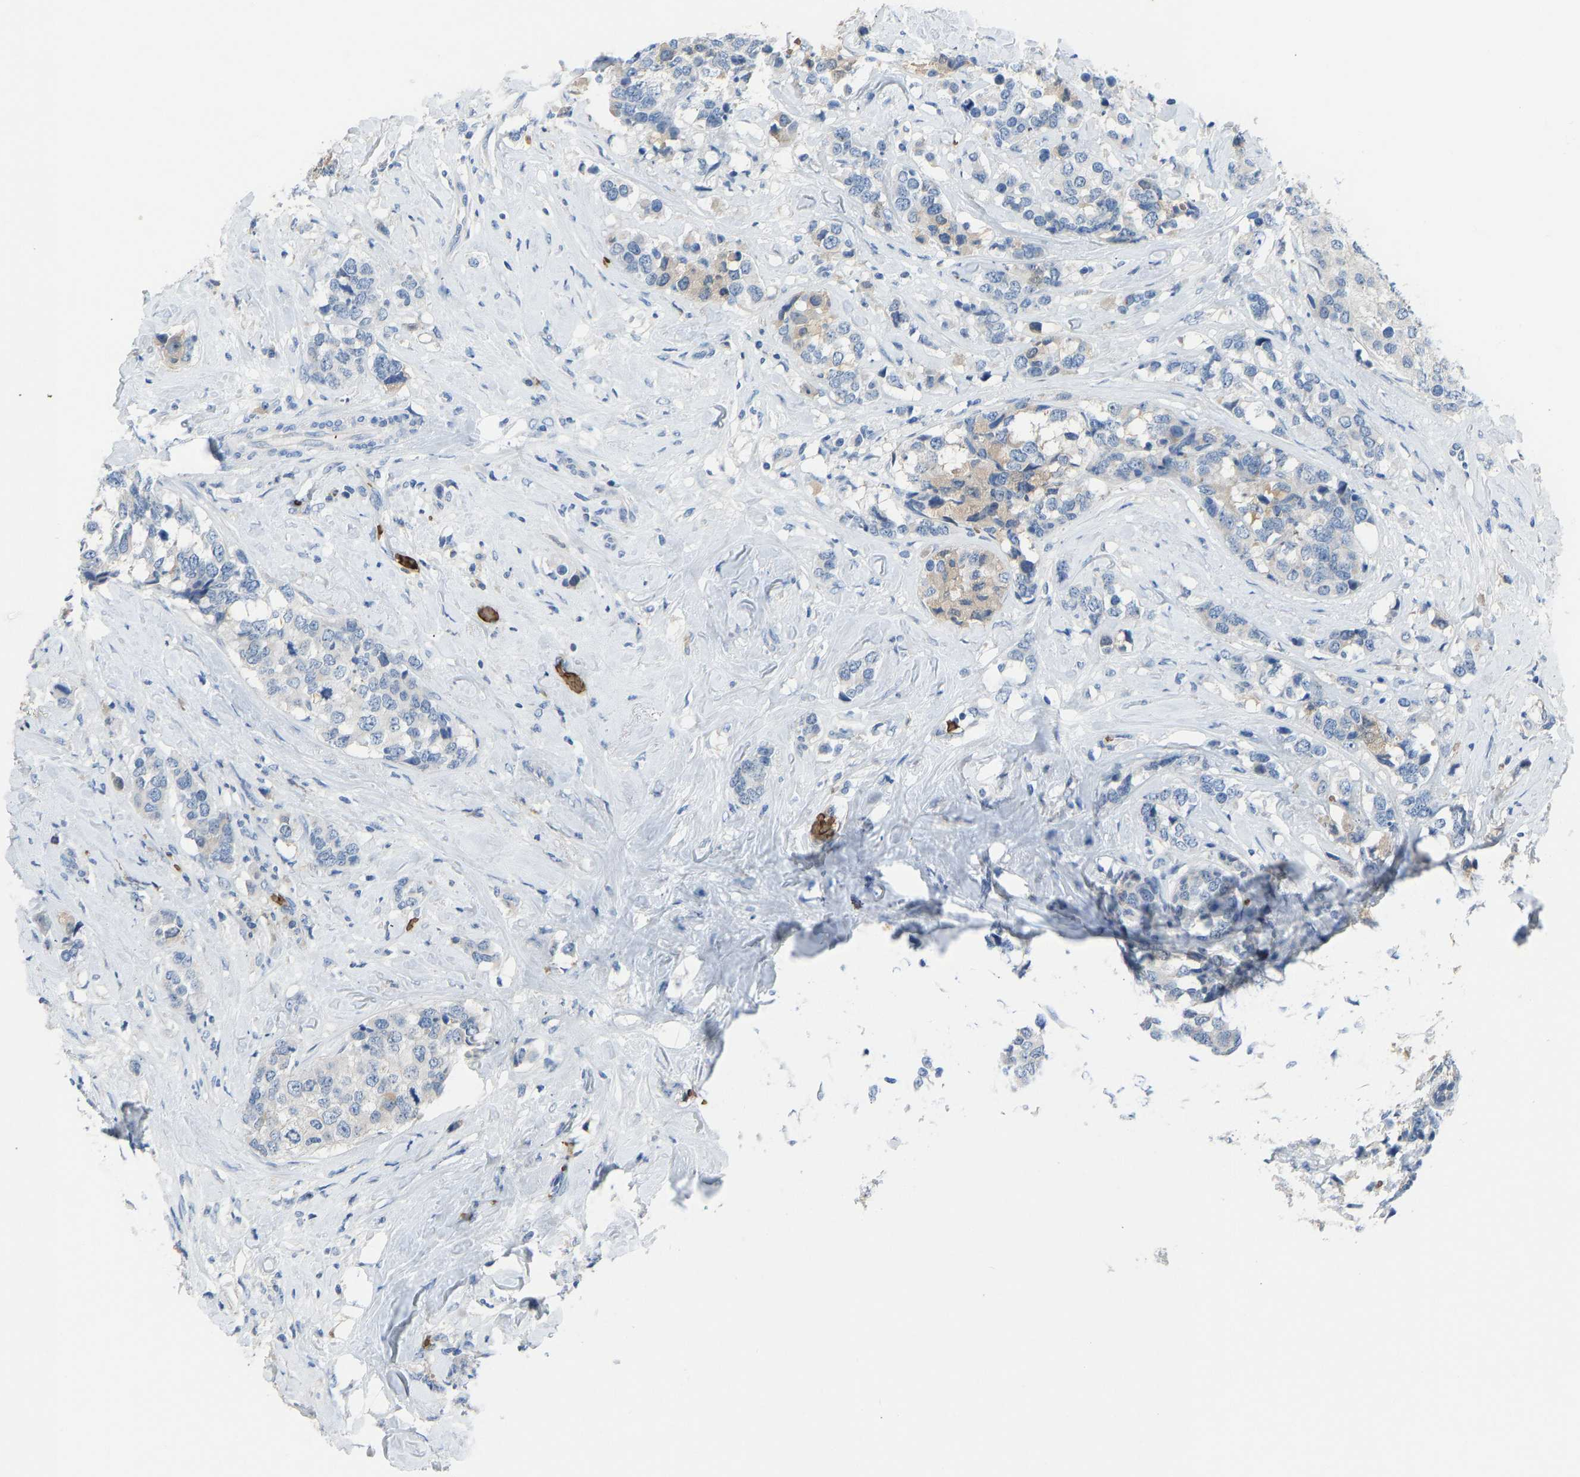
{"staining": {"intensity": "negative", "quantity": "none", "location": "none"}, "tissue": "breast cancer", "cell_type": "Tumor cells", "image_type": "cancer", "snomed": [{"axis": "morphology", "description": "Lobular carcinoma"}, {"axis": "topography", "description": "Breast"}], "caption": "Immunohistochemistry photomicrograph of neoplastic tissue: breast lobular carcinoma stained with DAB (3,3'-diaminobenzidine) exhibits no significant protein positivity in tumor cells. (DAB IHC with hematoxylin counter stain).", "gene": "PIGS", "patient": {"sex": "female", "age": 59}}